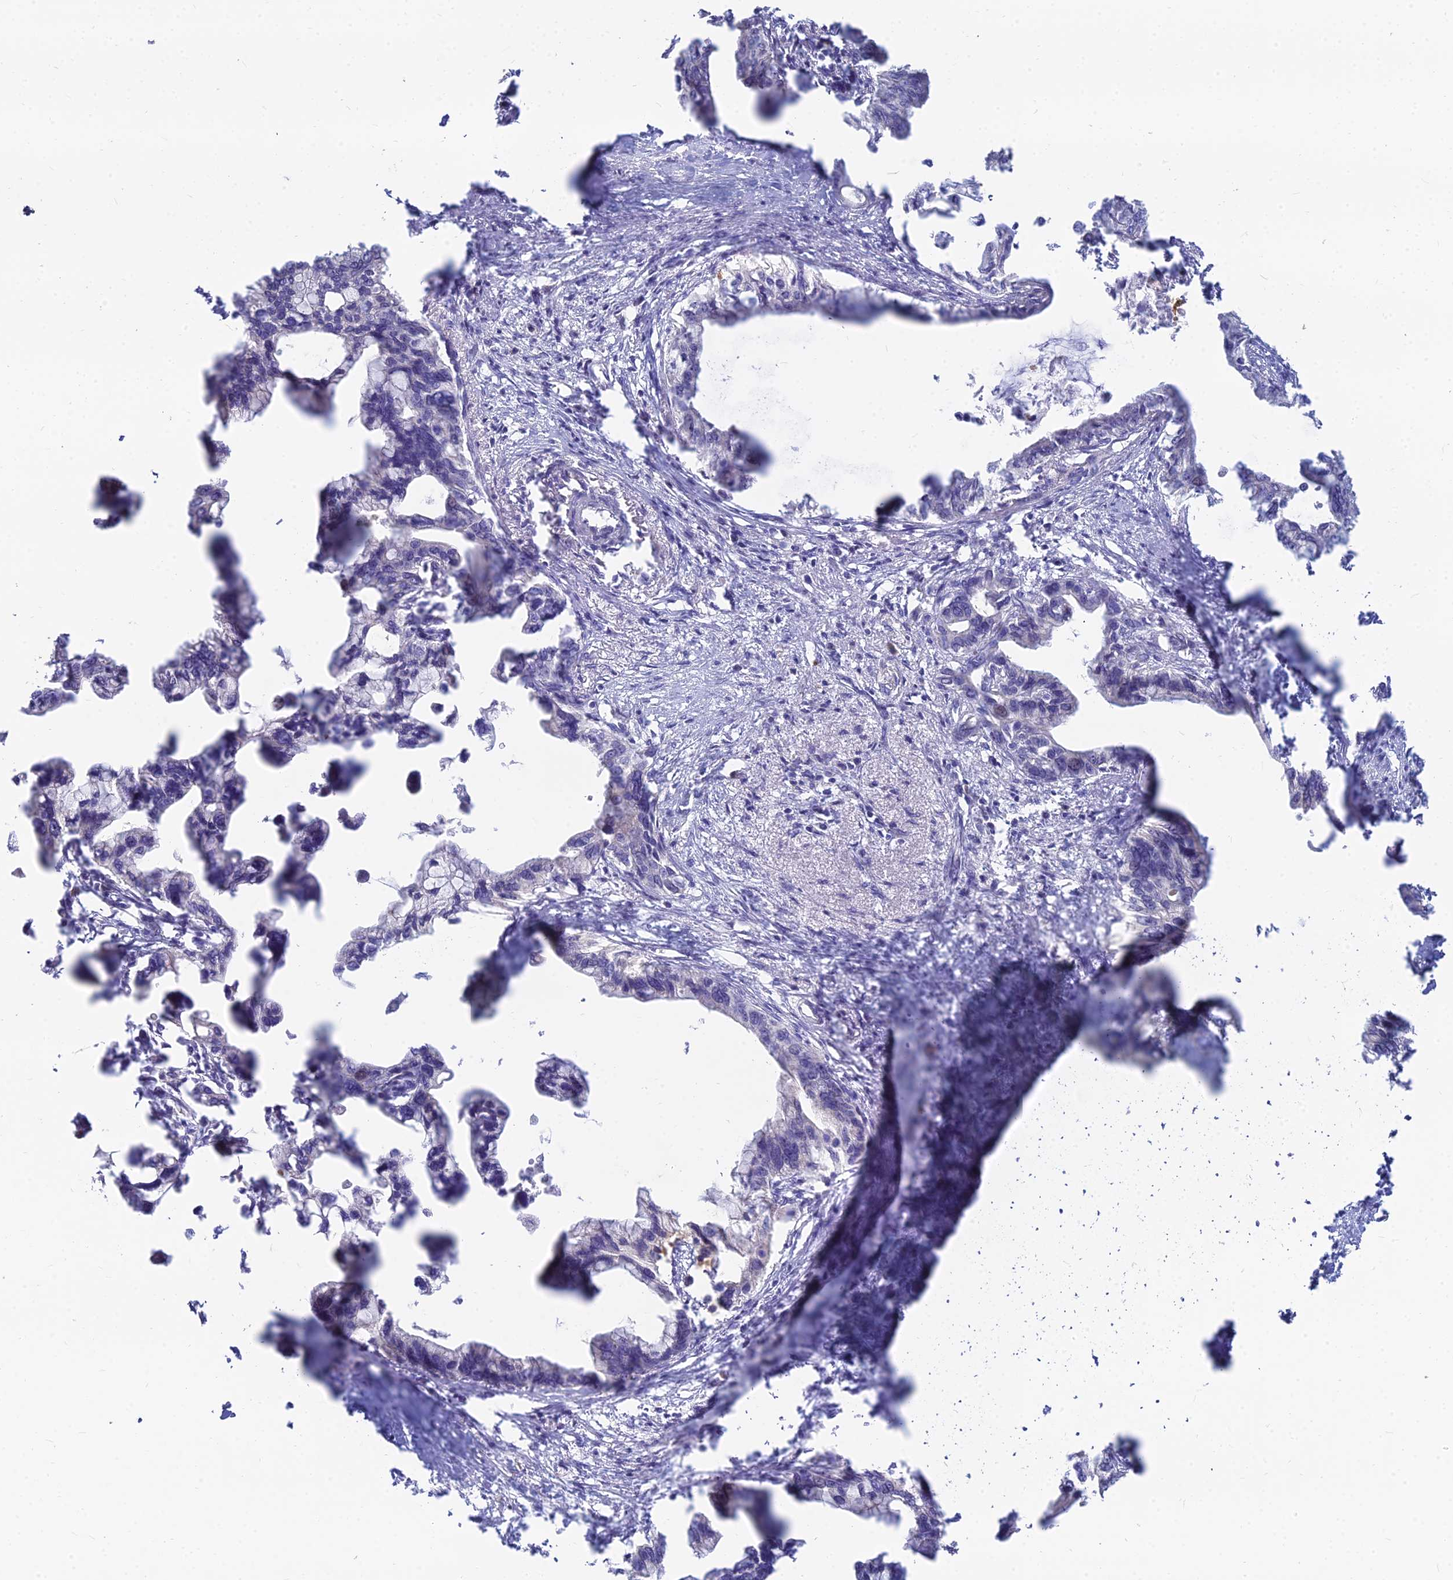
{"staining": {"intensity": "negative", "quantity": "none", "location": "none"}, "tissue": "pancreatic cancer", "cell_type": "Tumor cells", "image_type": "cancer", "snomed": [{"axis": "morphology", "description": "Adenocarcinoma, NOS"}, {"axis": "topography", "description": "Pancreas"}], "caption": "This is an immunohistochemistry image of pancreatic cancer (adenocarcinoma). There is no staining in tumor cells.", "gene": "GOLGA6D", "patient": {"sex": "female", "age": 83}}